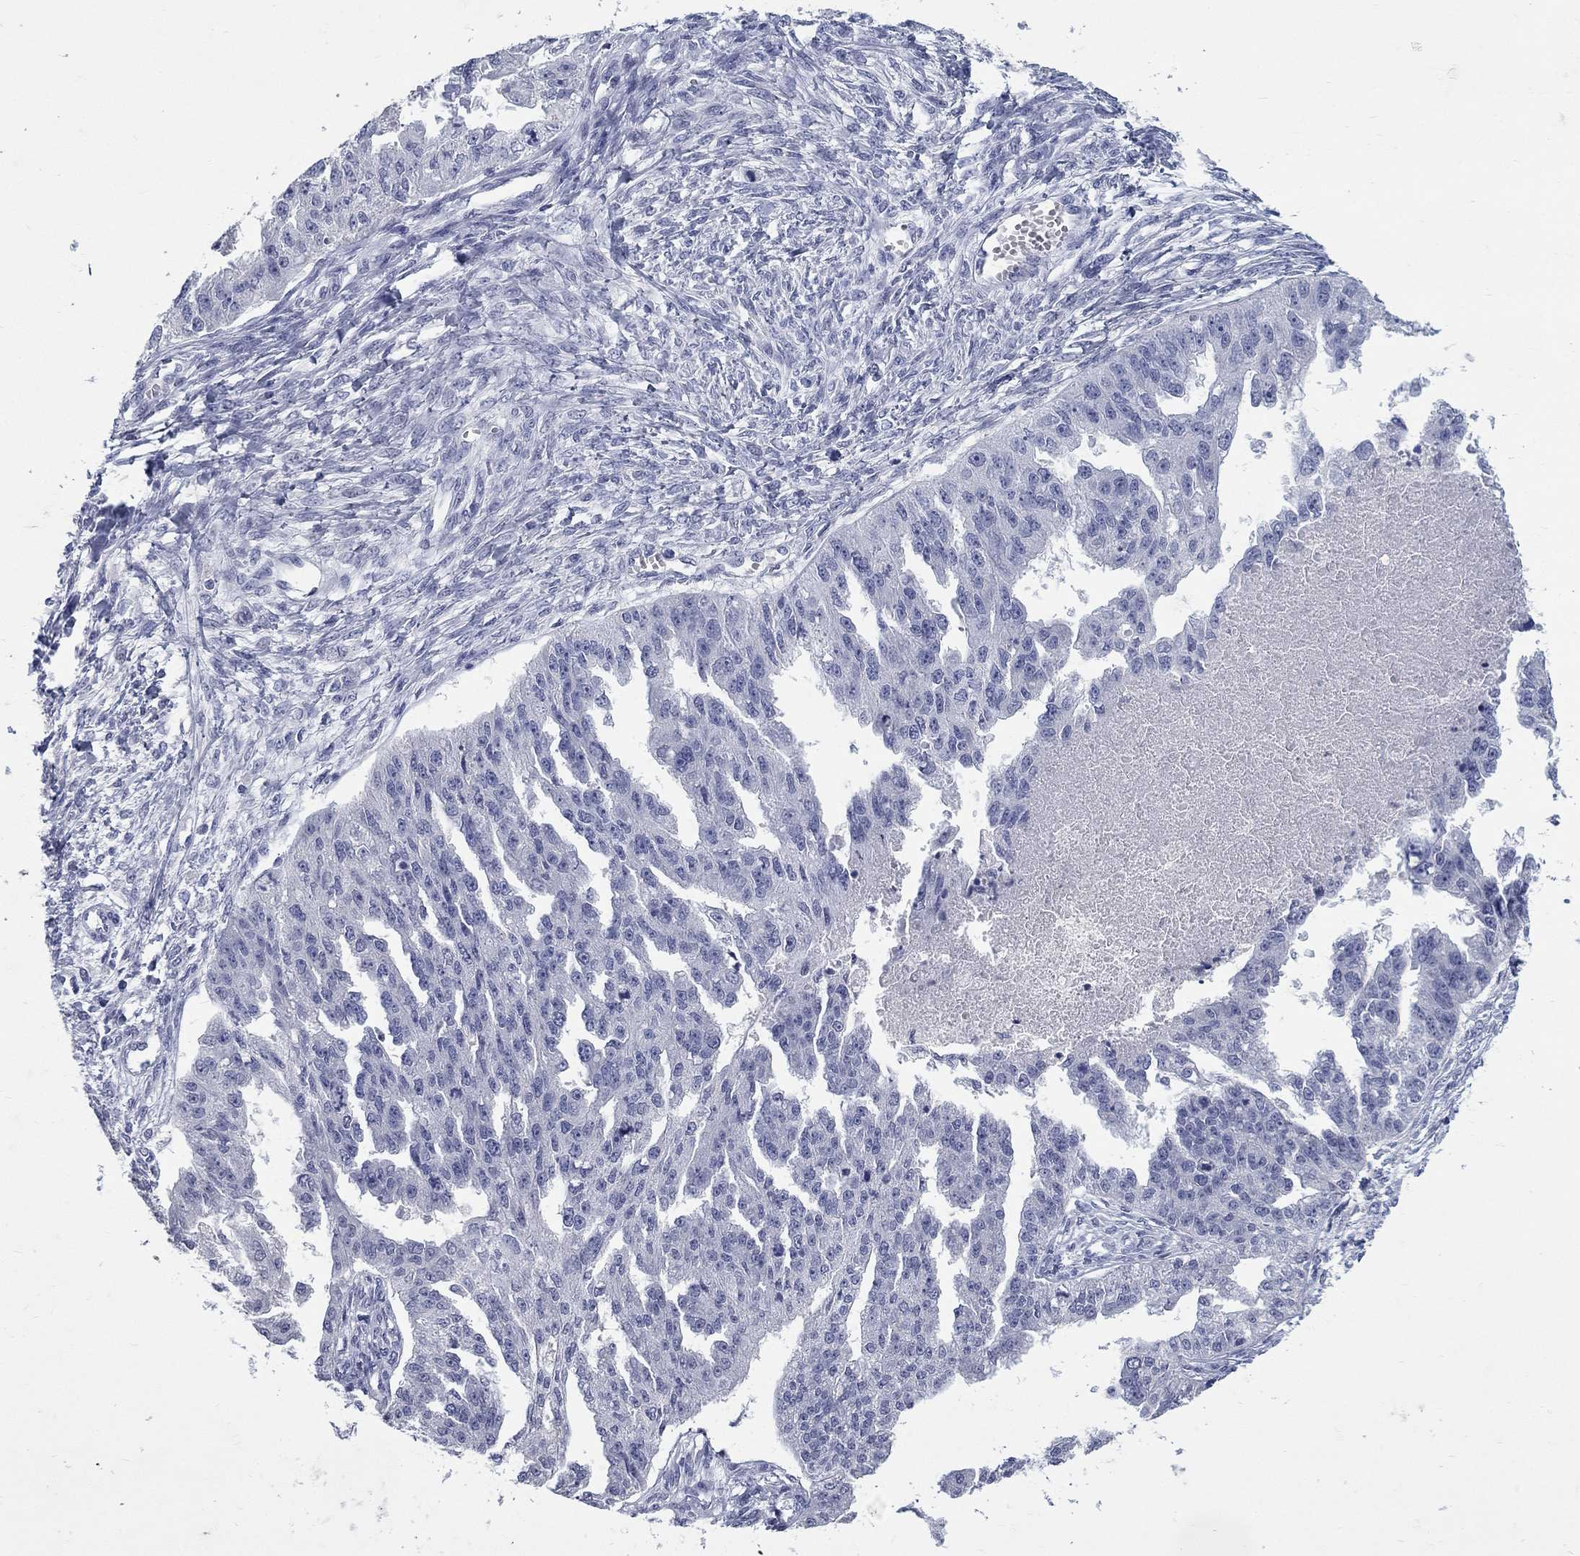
{"staining": {"intensity": "negative", "quantity": "none", "location": "none"}, "tissue": "ovarian cancer", "cell_type": "Tumor cells", "image_type": "cancer", "snomed": [{"axis": "morphology", "description": "Cystadenocarcinoma, serous, NOS"}, {"axis": "topography", "description": "Ovary"}], "caption": "High magnification brightfield microscopy of ovarian serous cystadenocarcinoma stained with DAB (brown) and counterstained with hematoxylin (blue): tumor cells show no significant staining.", "gene": "ELAVL4", "patient": {"sex": "female", "age": 58}}